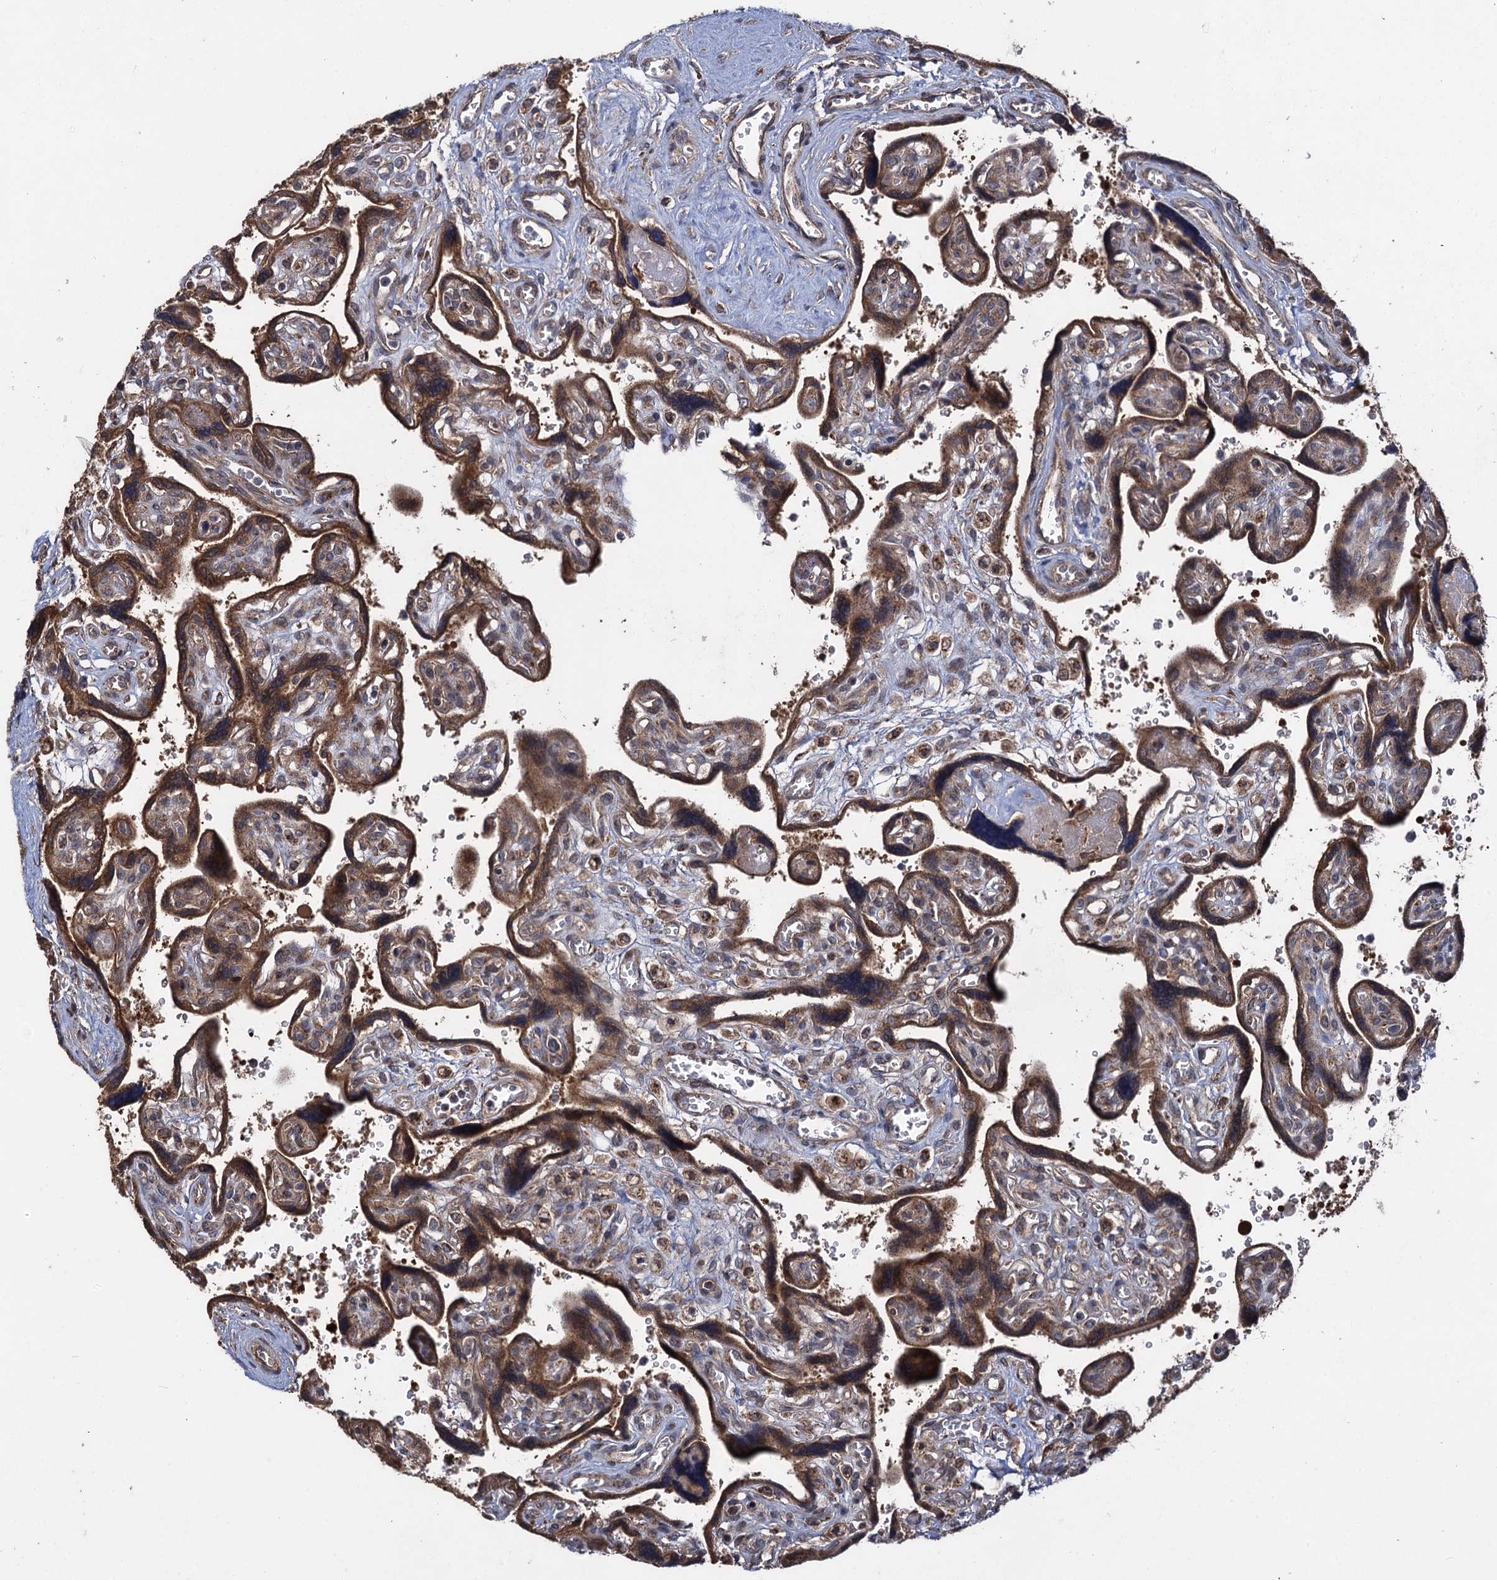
{"staining": {"intensity": "moderate", "quantity": ">75%", "location": "cytoplasmic/membranous"}, "tissue": "placenta", "cell_type": "Trophoblastic cells", "image_type": "normal", "snomed": [{"axis": "morphology", "description": "Normal tissue, NOS"}, {"axis": "topography", "description": "Placenta"}], "caption": "Moderate cytoplasmic/membranous staining for a protein is identified in about >75% of trophoblastic cells of benign placenta using immunohistochemistry.", "gene": "HAUS1", "patient": {"sex": "female", "age": 39}}